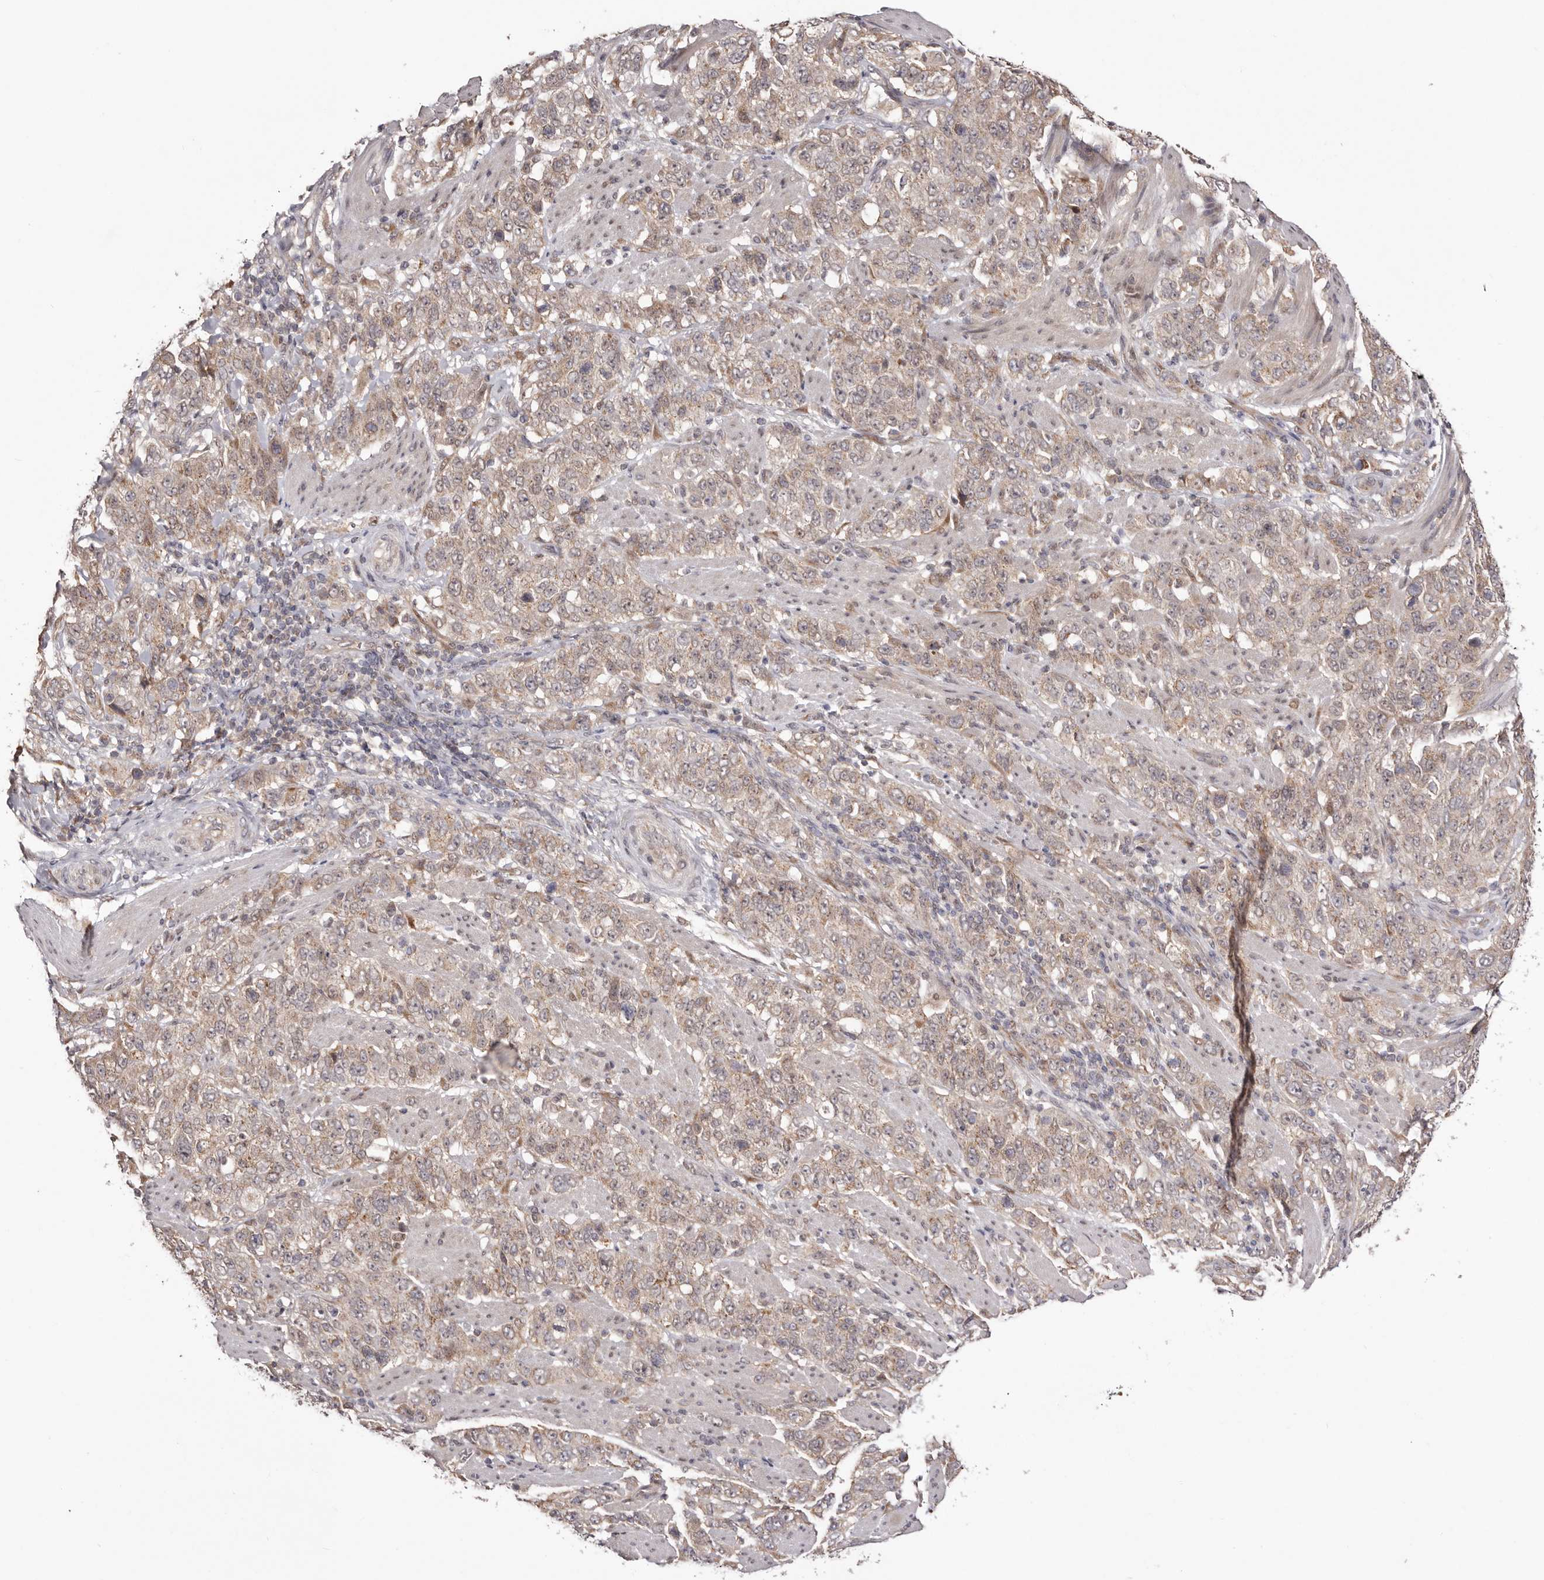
{"staining": {"intensity": "weak", "quantity": ">75%", "location": "cytoplasmic/membranous"}, "tissue": "stomach cancer", "cell_type": "Tumor cells", "image_type": "cancer", "snomed": [{"axis": "morphology", "description": "Adenocarcinoma, NOS"}, {"axis": "topography", "description": "Stomach"}], "caption": "Weak cytoplasmic/membranous expression for a protein is appreciated in approximately >75% of tumor cells of stomach cancer (adenocarcinoma) using immunohistochemistry (IHC).", "gene": "EGR3", "patient": {"sex": "male", "age": 48}}